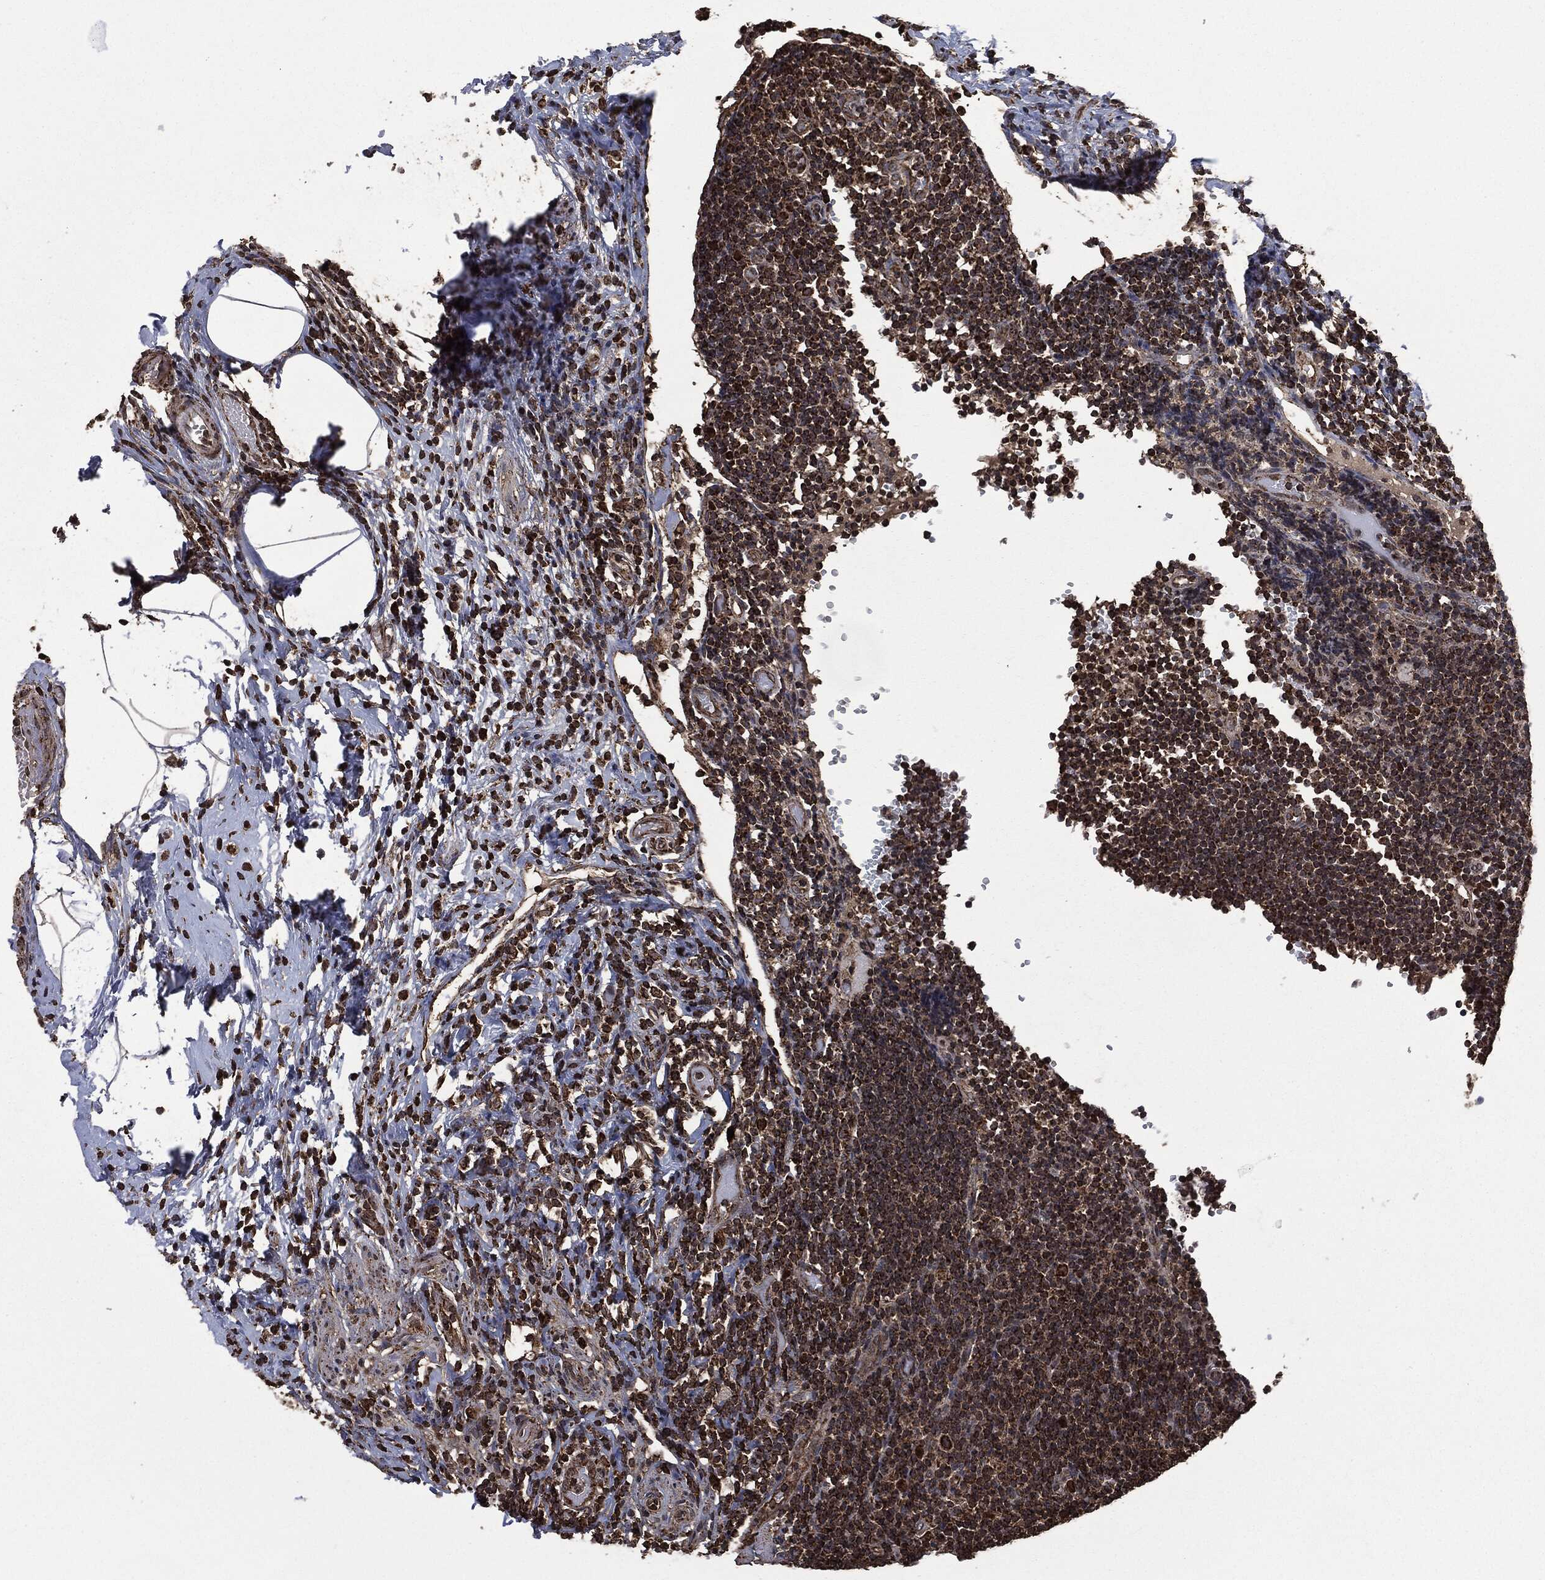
{"staining": {"intensity": "strong", "quantity": ">75%", "location": "cytoplasmic/membranous"}, "tissue": "appendix", "cell_type": "Glandular cells", "image_type": "normal", "snomed": [{"axis": "morphology", "description": "Normal tissue, NOS"}, {"axis": "topography", "description": "Appendix"}], "caption": "High-power microscopy captured an immunohistochemistry photomicrograph of normal appendix, revealing strong cytoplasmic/membranous staining in approximately >75% of glandular cells.", "gene": "LIG3", "patient": {"sex": "female", "age": 40}}